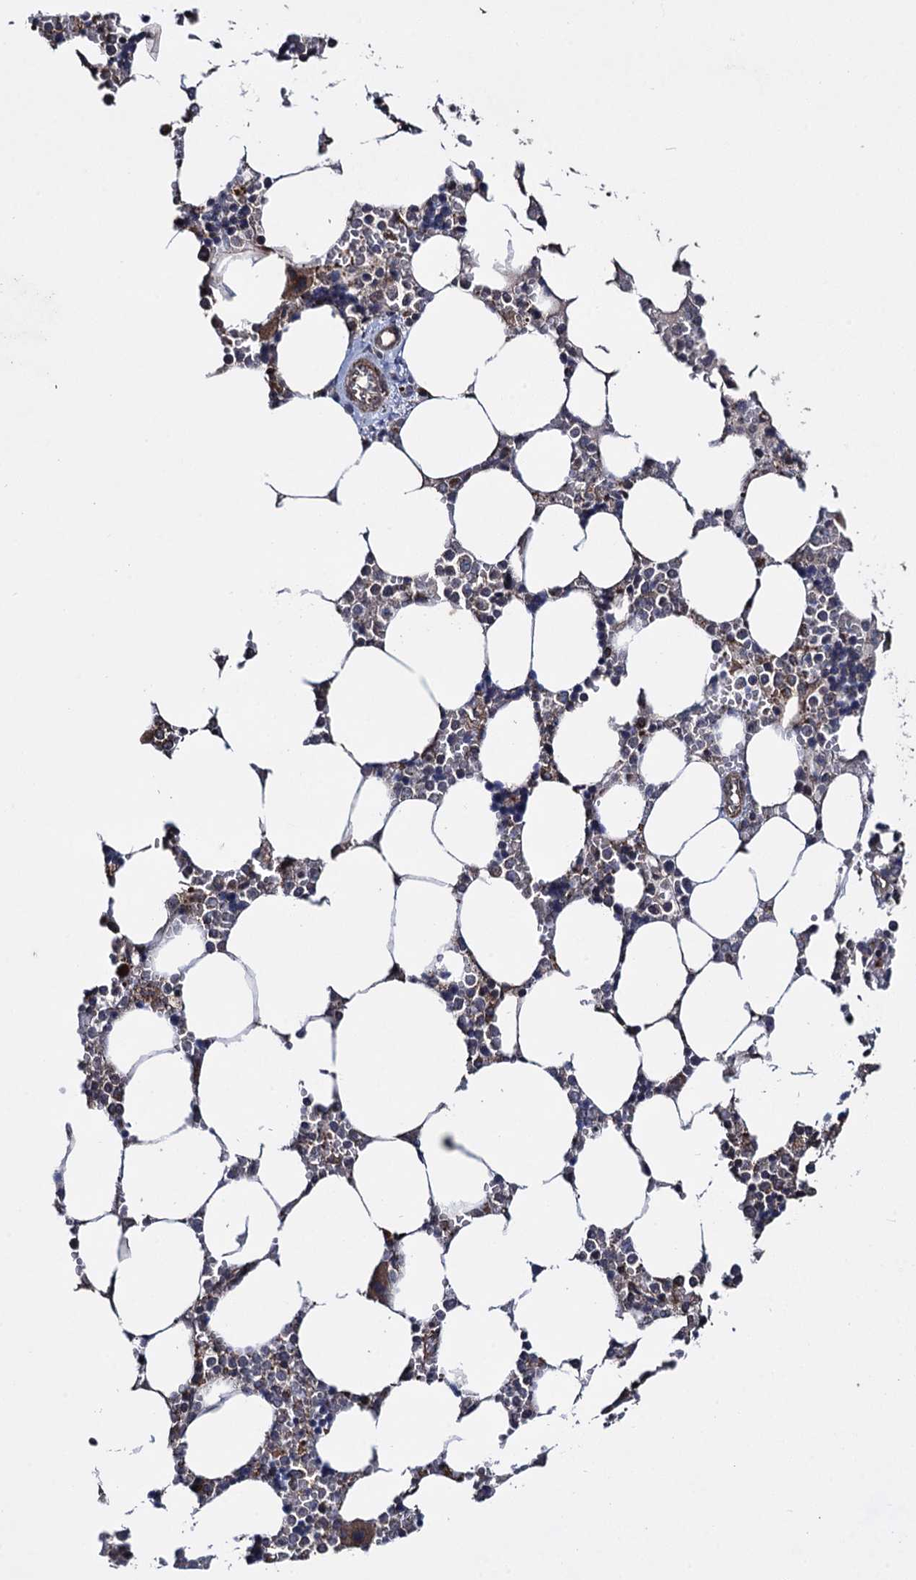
{"staining": {"intensity": "moderate", "quantity": "25%-75%", "location": "cytoplasmic/membranous"}, "tissue": "bone marrow", "cell_type": "Hematopoietic cells", "image_type": "normal", "snomed": [{"axis": "morphology", "description": "Normal tissue, NOS"}, {"axis": "topography", "description": "Bone marrow"}], "caption": "Protein expression analysis of unremarkable bone marrow demonstrates moderate cytoplasmic/membranous positivity in approximately 25%-75% of hematopoietic cells. (DAB = brown stain, brightfield microscopy at high magnification).", "gene": "HAUS1", "patient": {"sex": "male", "age": 64}}